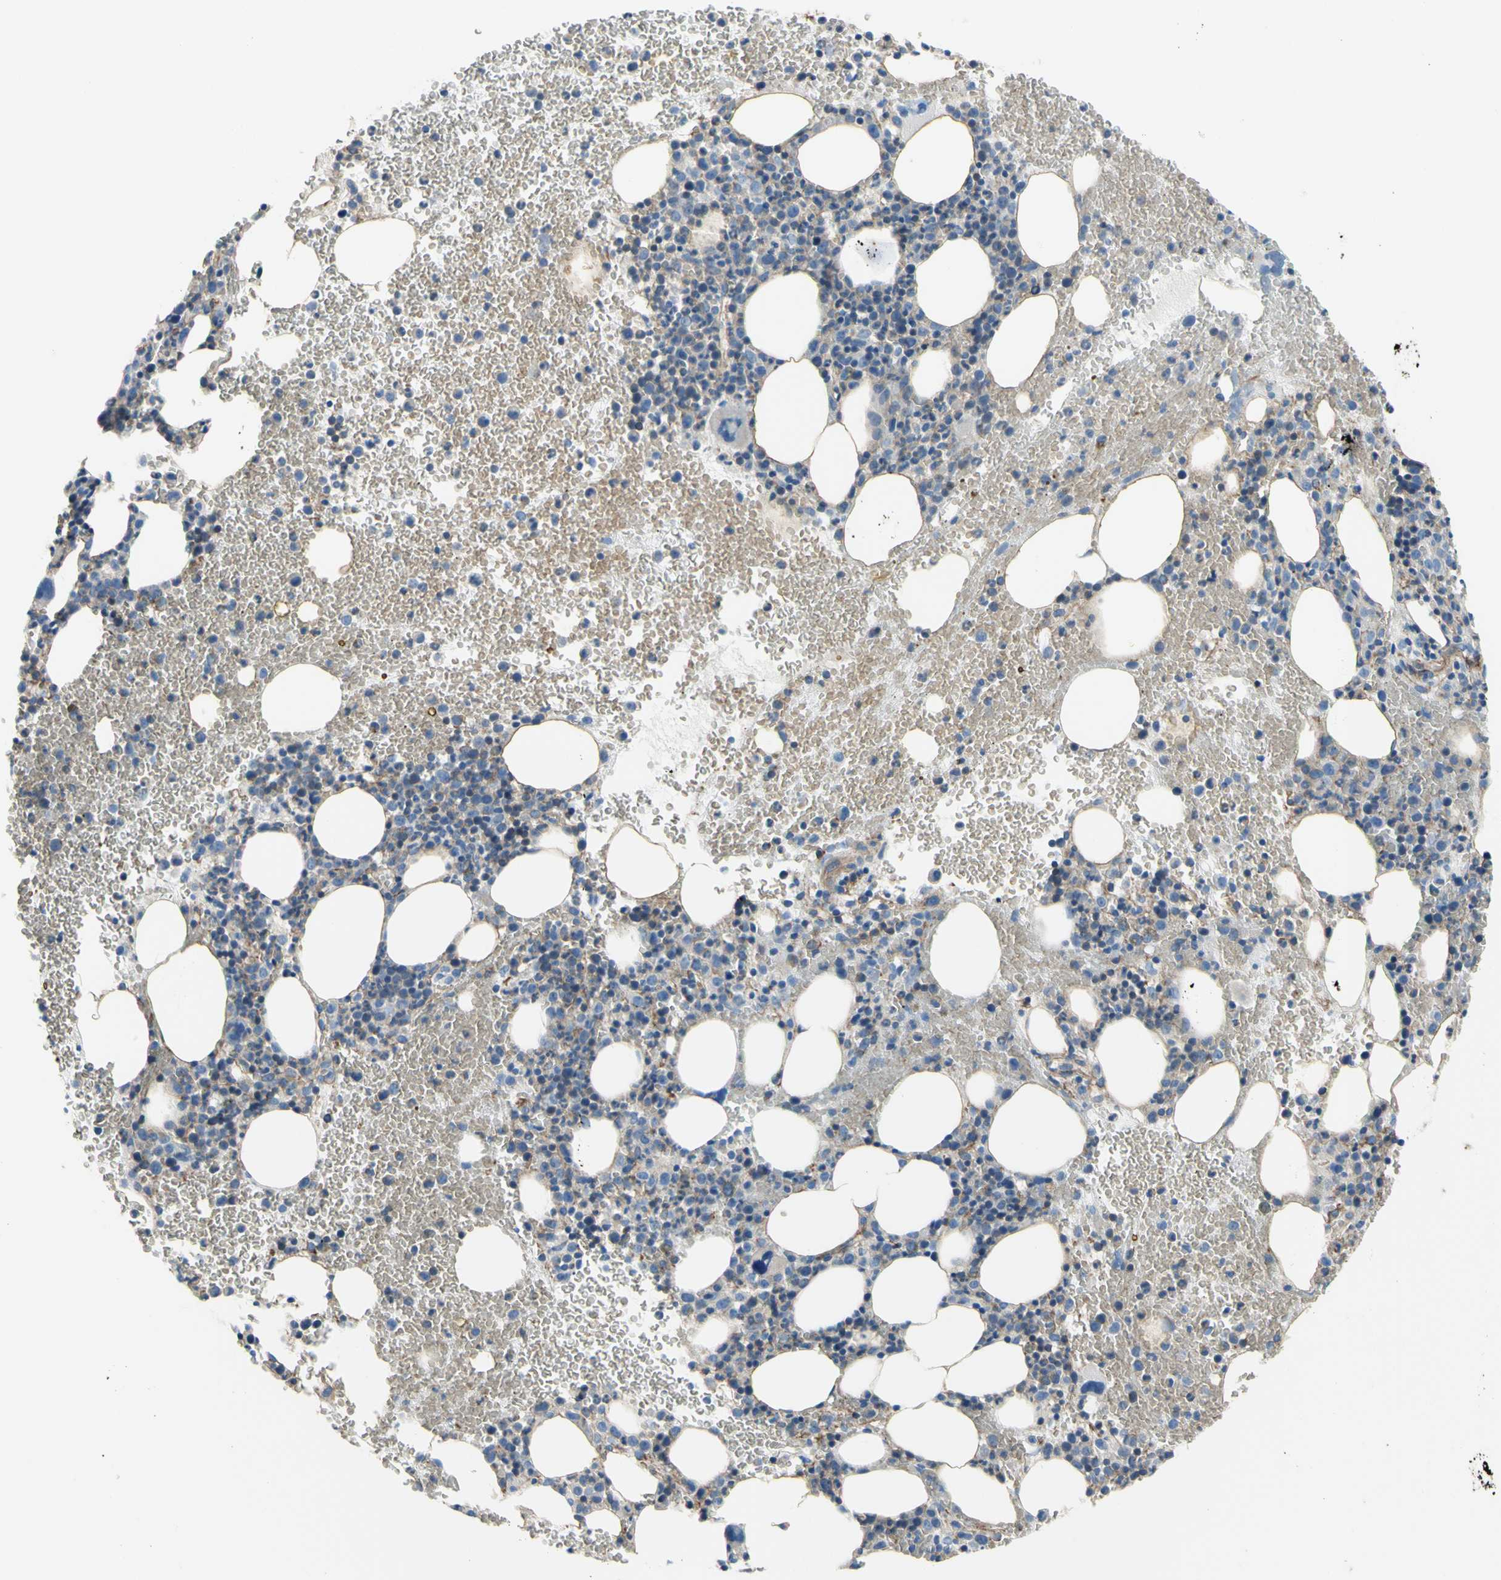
{"staining": {"intensity": "weak", "quantity": ">75%", "location": "cytoplasmic/membranous"}, "tissue": "bone marrow", "cell_type": "Hematopoietic cells", "image_type": "normal", "snomed": [{"axis": "morphology", "description": "Normal tissue, NOS"}, {"axis": "morphology", "description": "Inflammation, NOS"}, {"axis": "topography", "description": "Bone marrow"}], "caption": "Immunohistochemical staining of benign bone marrow displays >75% levels of weak cytoplasmic/membranous protein positivity in approximately >75% of hematopoietic cells. Immunohistochemistry (ihc) stains the protein of interest in brown and the nuclei are stained blue.", "gene": "TPBG", "patient": {"sex": "female", "age": 54}}